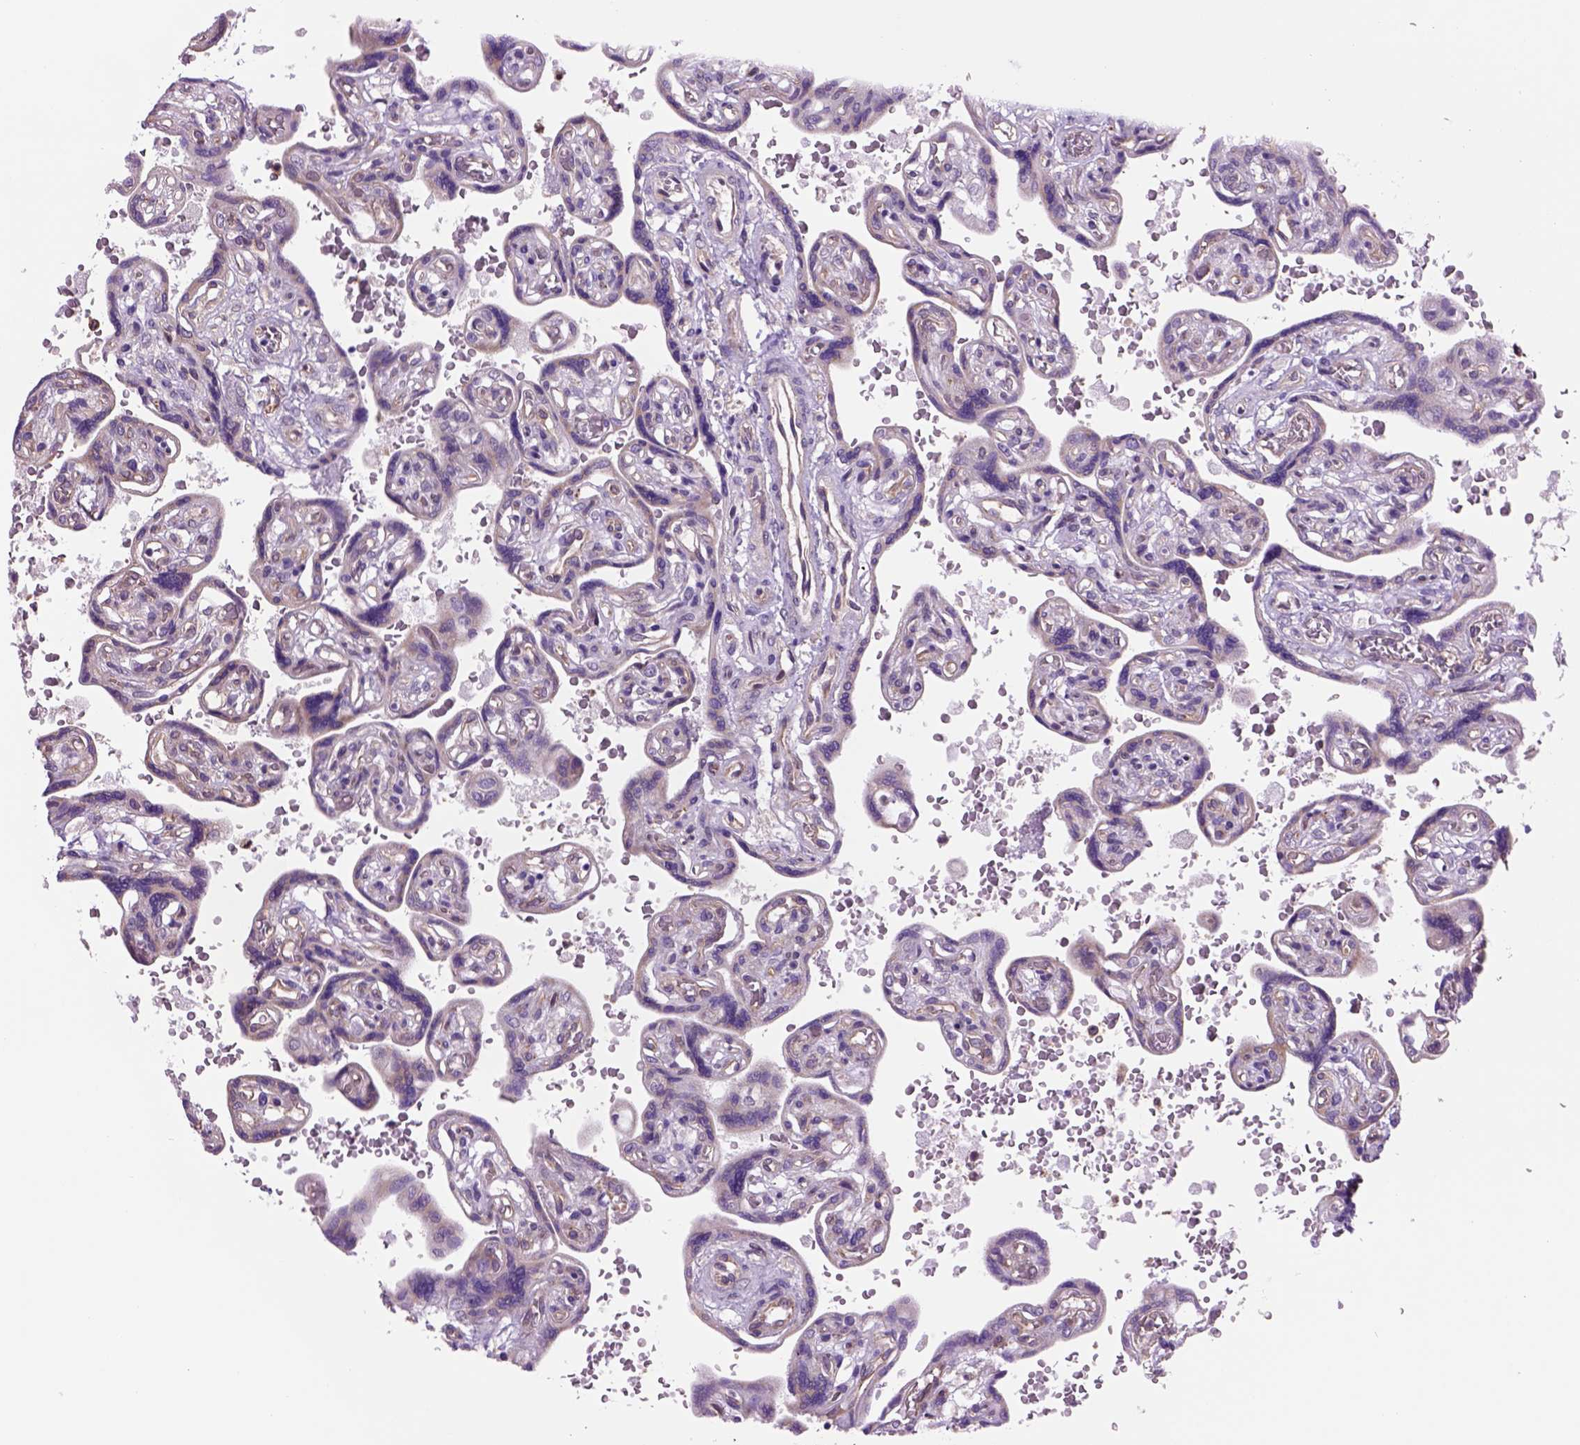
{"staining": {"intensity": "moderate", "quantity": ">75%", "location": "cytoplasmic/membranous"}, "tissue": "placenta", "cell_type": "Decidual cells", "image_type": "normal", "snomed": [{"axis": "morphology", "description": "Normal tissue, NOS"}, {"axis": "topography", "description": "Placenta"}], "caption": "Protein staining of benign placenta displays moderate cytoplasmic/membranous expression in about >75% of decidual cells.", "gene": "PIAS3", "patient": {"sex": "female", "age": 32}}